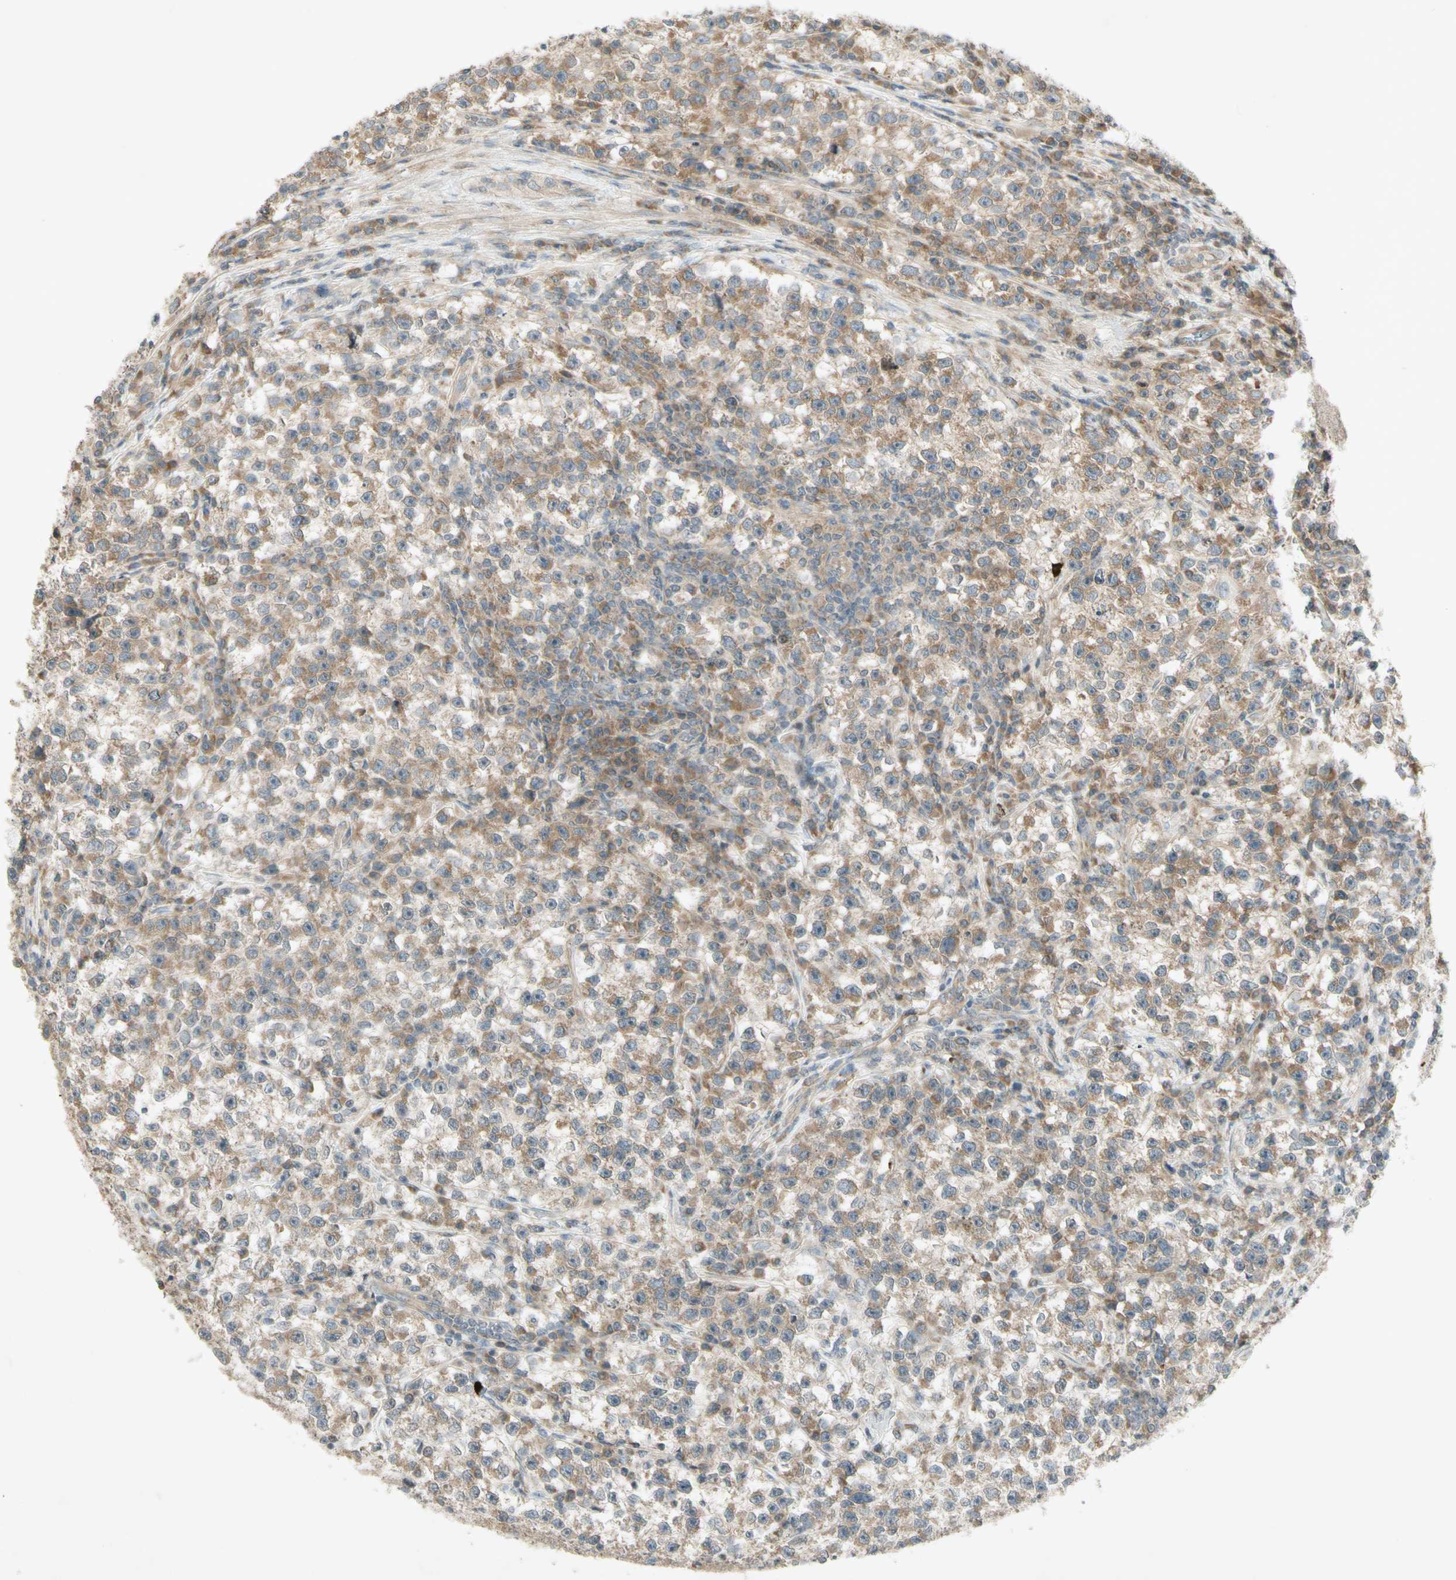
{"staining": {"intensity": "moderate", "quantity": "25%-75%", "location": "cytoplasmic/membranous"}, "tissue": "testis cancer", "cell_type": "Tumor cells", "image_type": "cancer", "snomed": [{"axis": "morphology", "description": "Seminoma, NOS"}, {"axis": "topography", "description": "Testis"}], "caption": "Testis cancer (seminoma) stained with immunohistochemistry reveals moderate cytoplasmic/membranous staining in approximately 25%-75% of tumor cells.", "gene": "ETF1", "patient": {"sex": "male", "age": 22}}